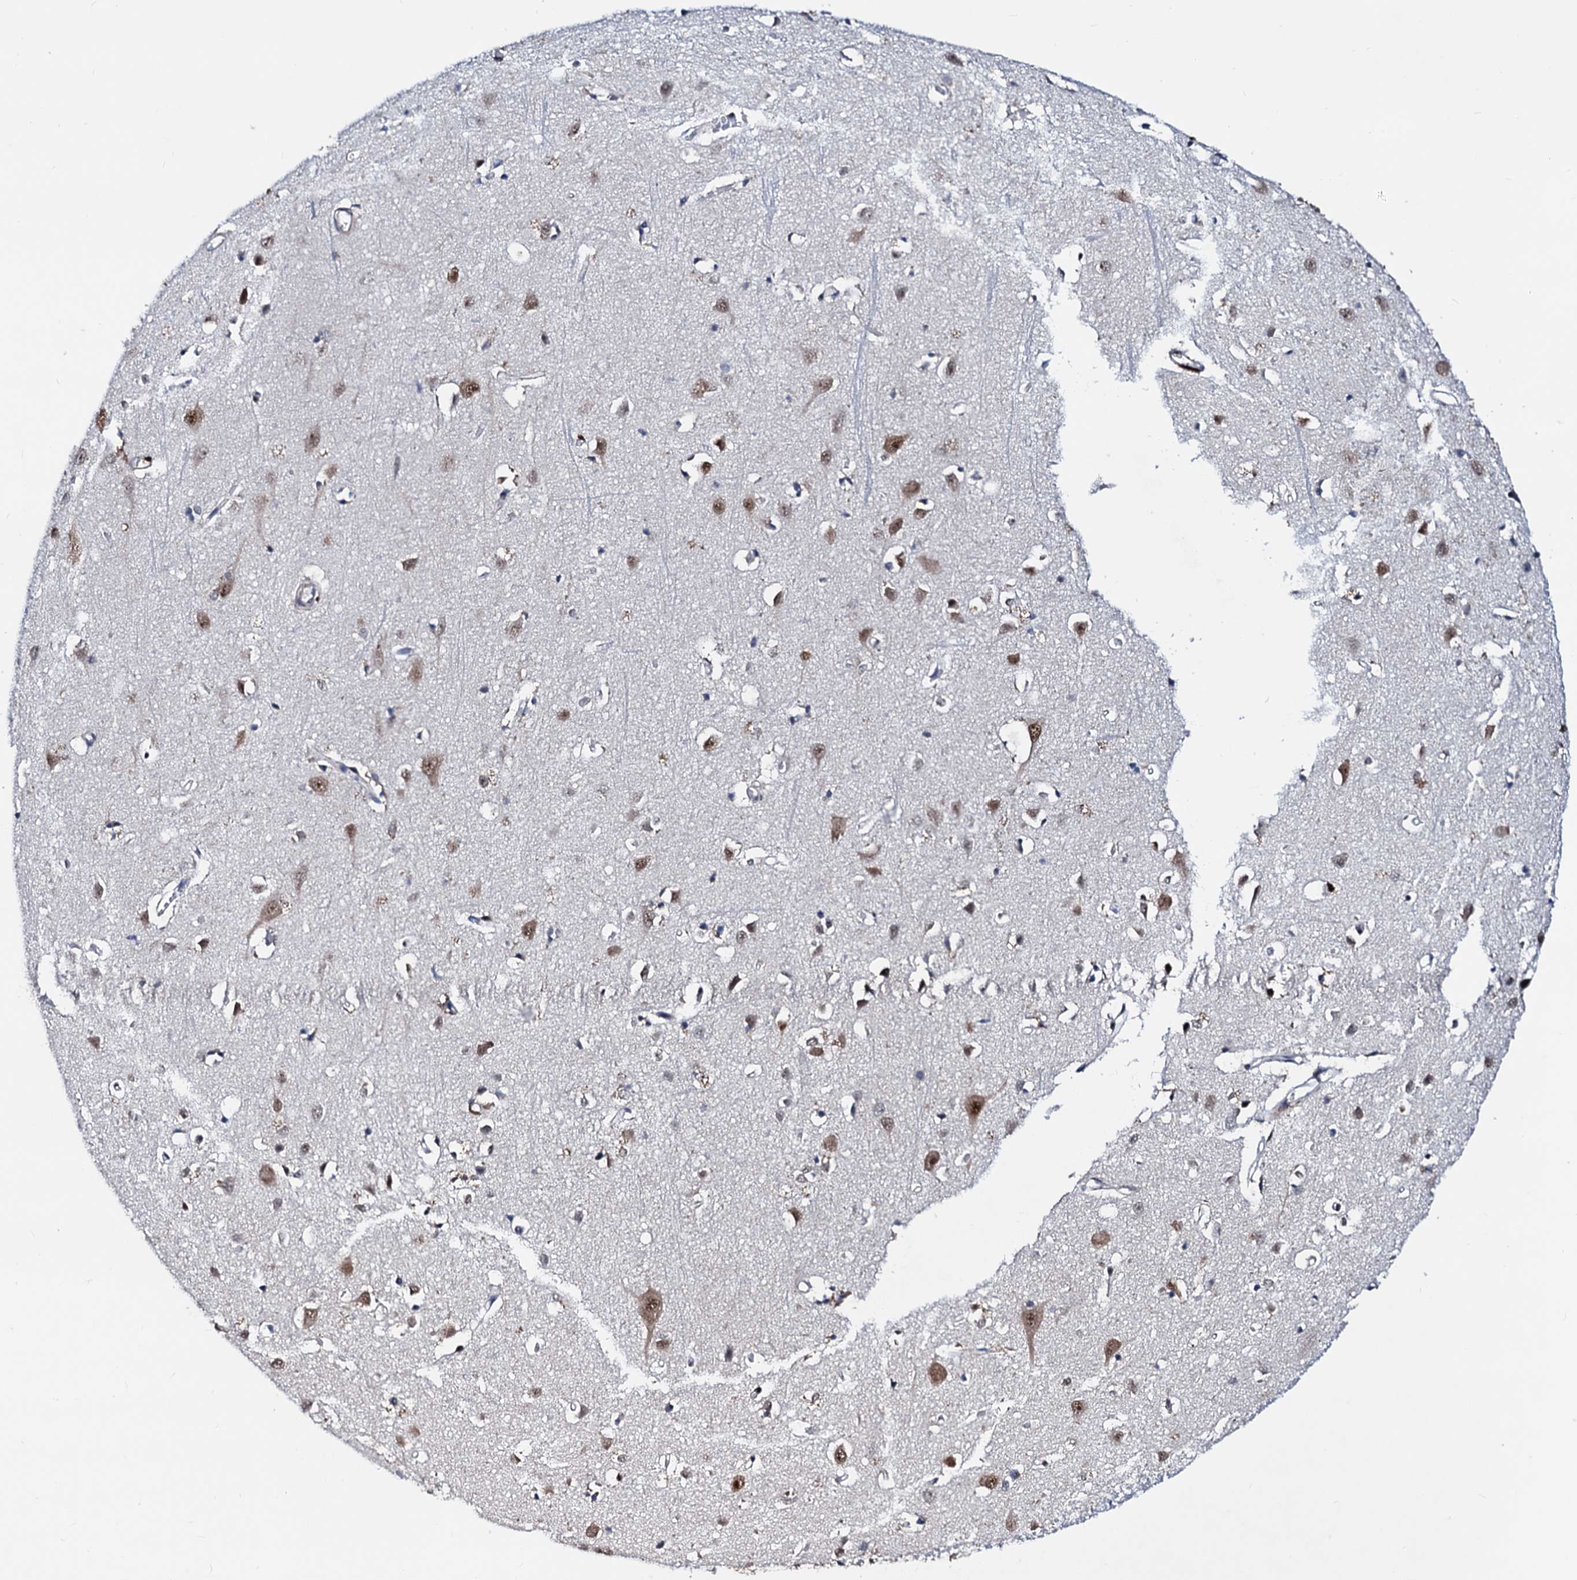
{"staining": {"intensity": "weak", "quantity": "25%-75%", "location": "cytoplasmic/membranous"}, "tissue": "cerebral cortex", "cell_type": "Endothelial cells", "image_type": "normal", "snomed": [{"axis": "morphology", "description": "Normal tissue, NOS"}, {"axis": "topography", "description": "Cerebral cortex"}], "caption": "Immunohistochemistry (IHC) histopathology image of benign cerebral cortex stained for a protein (brown), which reveals low levels of weak cytoplasmic/membranous positivity in about 25%-75% of endothelial cells.", "gene": "COA4", "patient": {"sex": "female", "age": 64}}